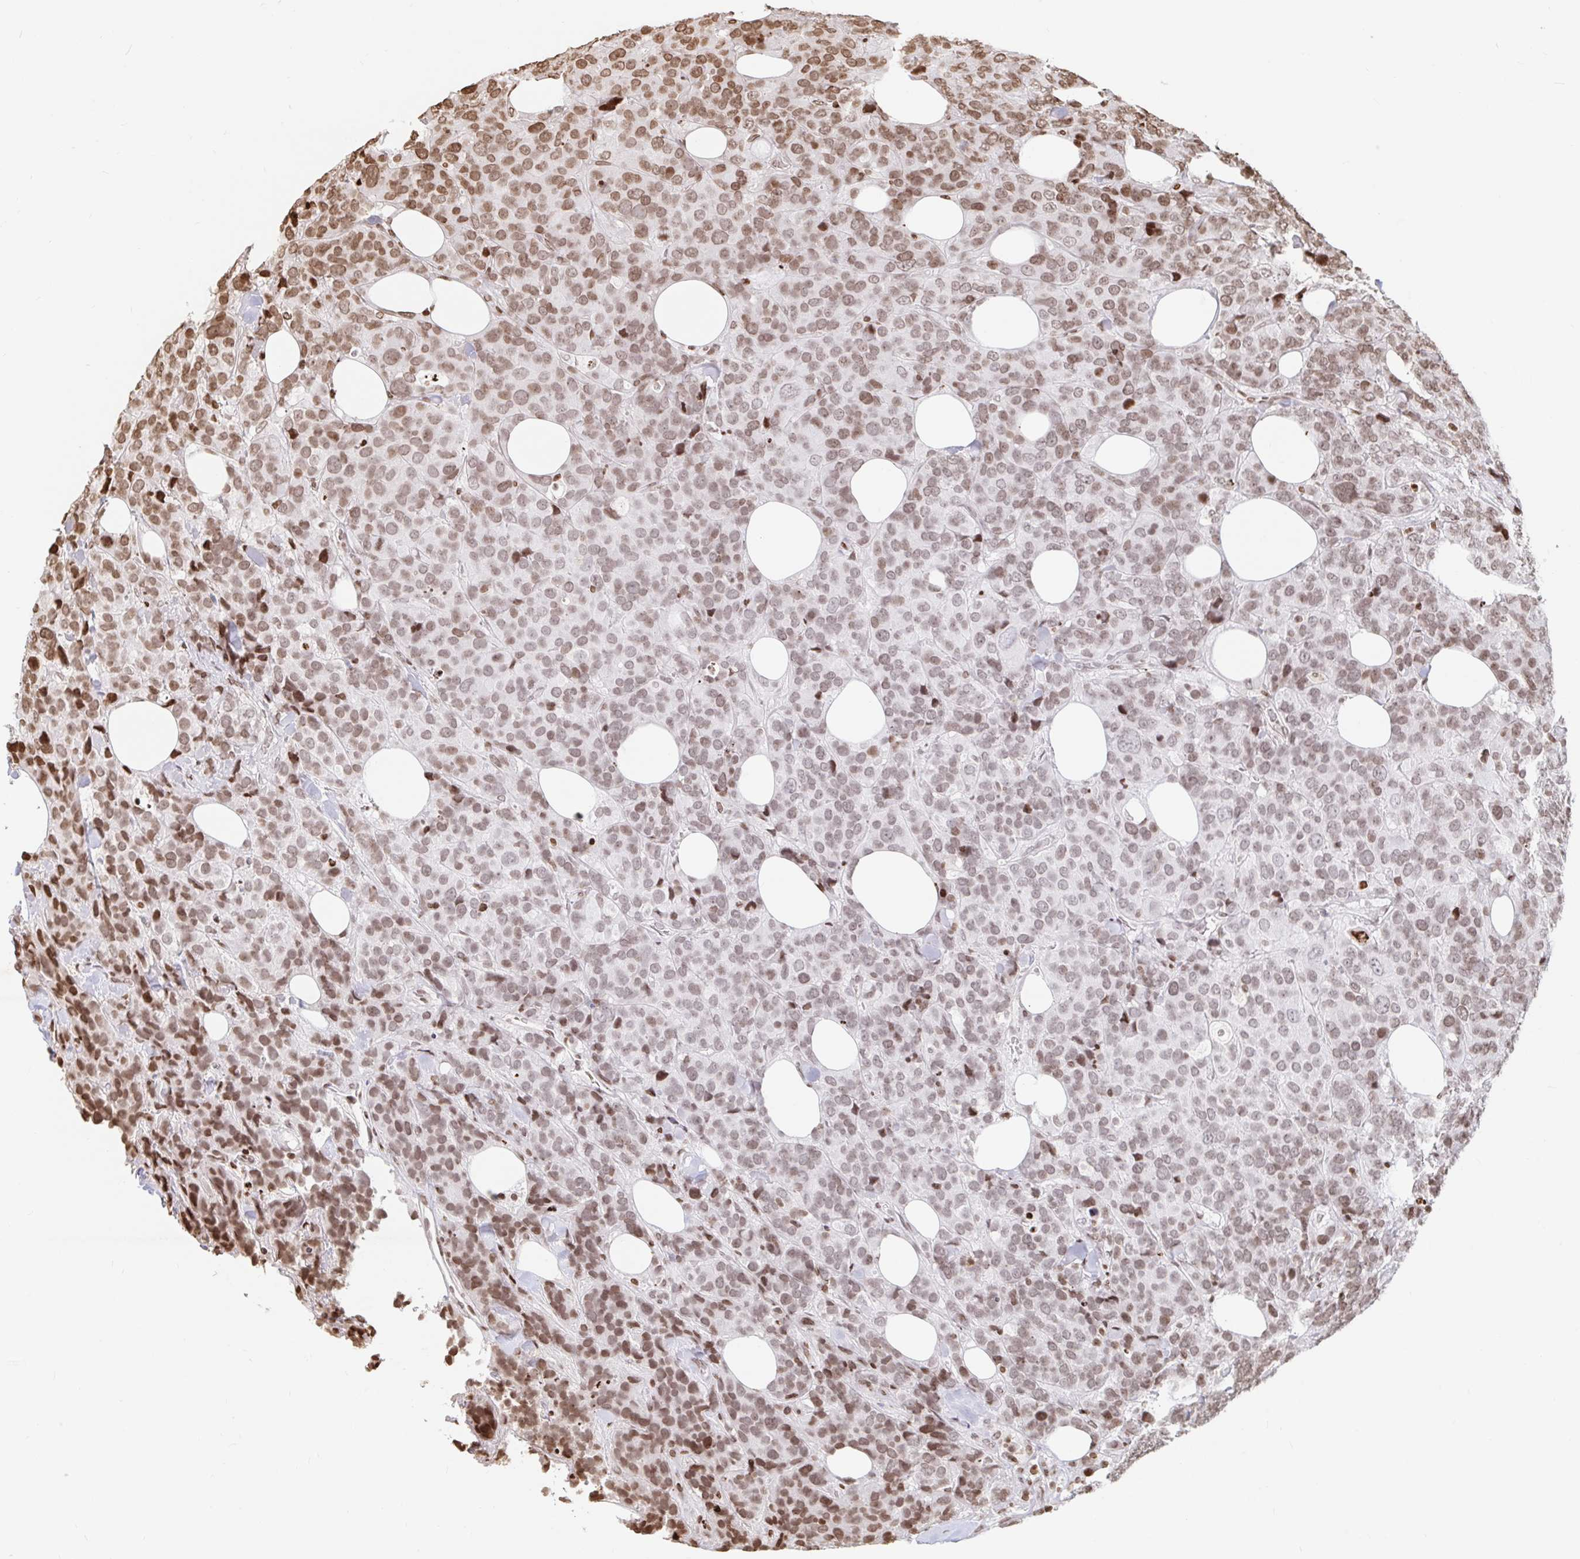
{"staining": {"intensity": "moderate", "quantity": ">75%", "location": "nuclear"}, "tissue": "breast cancer", "cell_type": "Tumor cells", "image_type": "cancer", "snomed": [{"axis": "morphology", "description": "Lobular carcinoma"}, {"axis": "topography", "description": "Breast"}], "caption": "High-magnification brightfield microscopy of breast cancer (lobular carcinoma) stained with DAB (brown) and counterstained with hematoxylin (blue). tumor cells exhibit moderate nuclear staining is identified in about>75% of cells. (brown staining indicates protein expression, while blue staining denotes nuclei).", "gene": "H2BC5", "patient": {"sex": "female", "age": 59}}